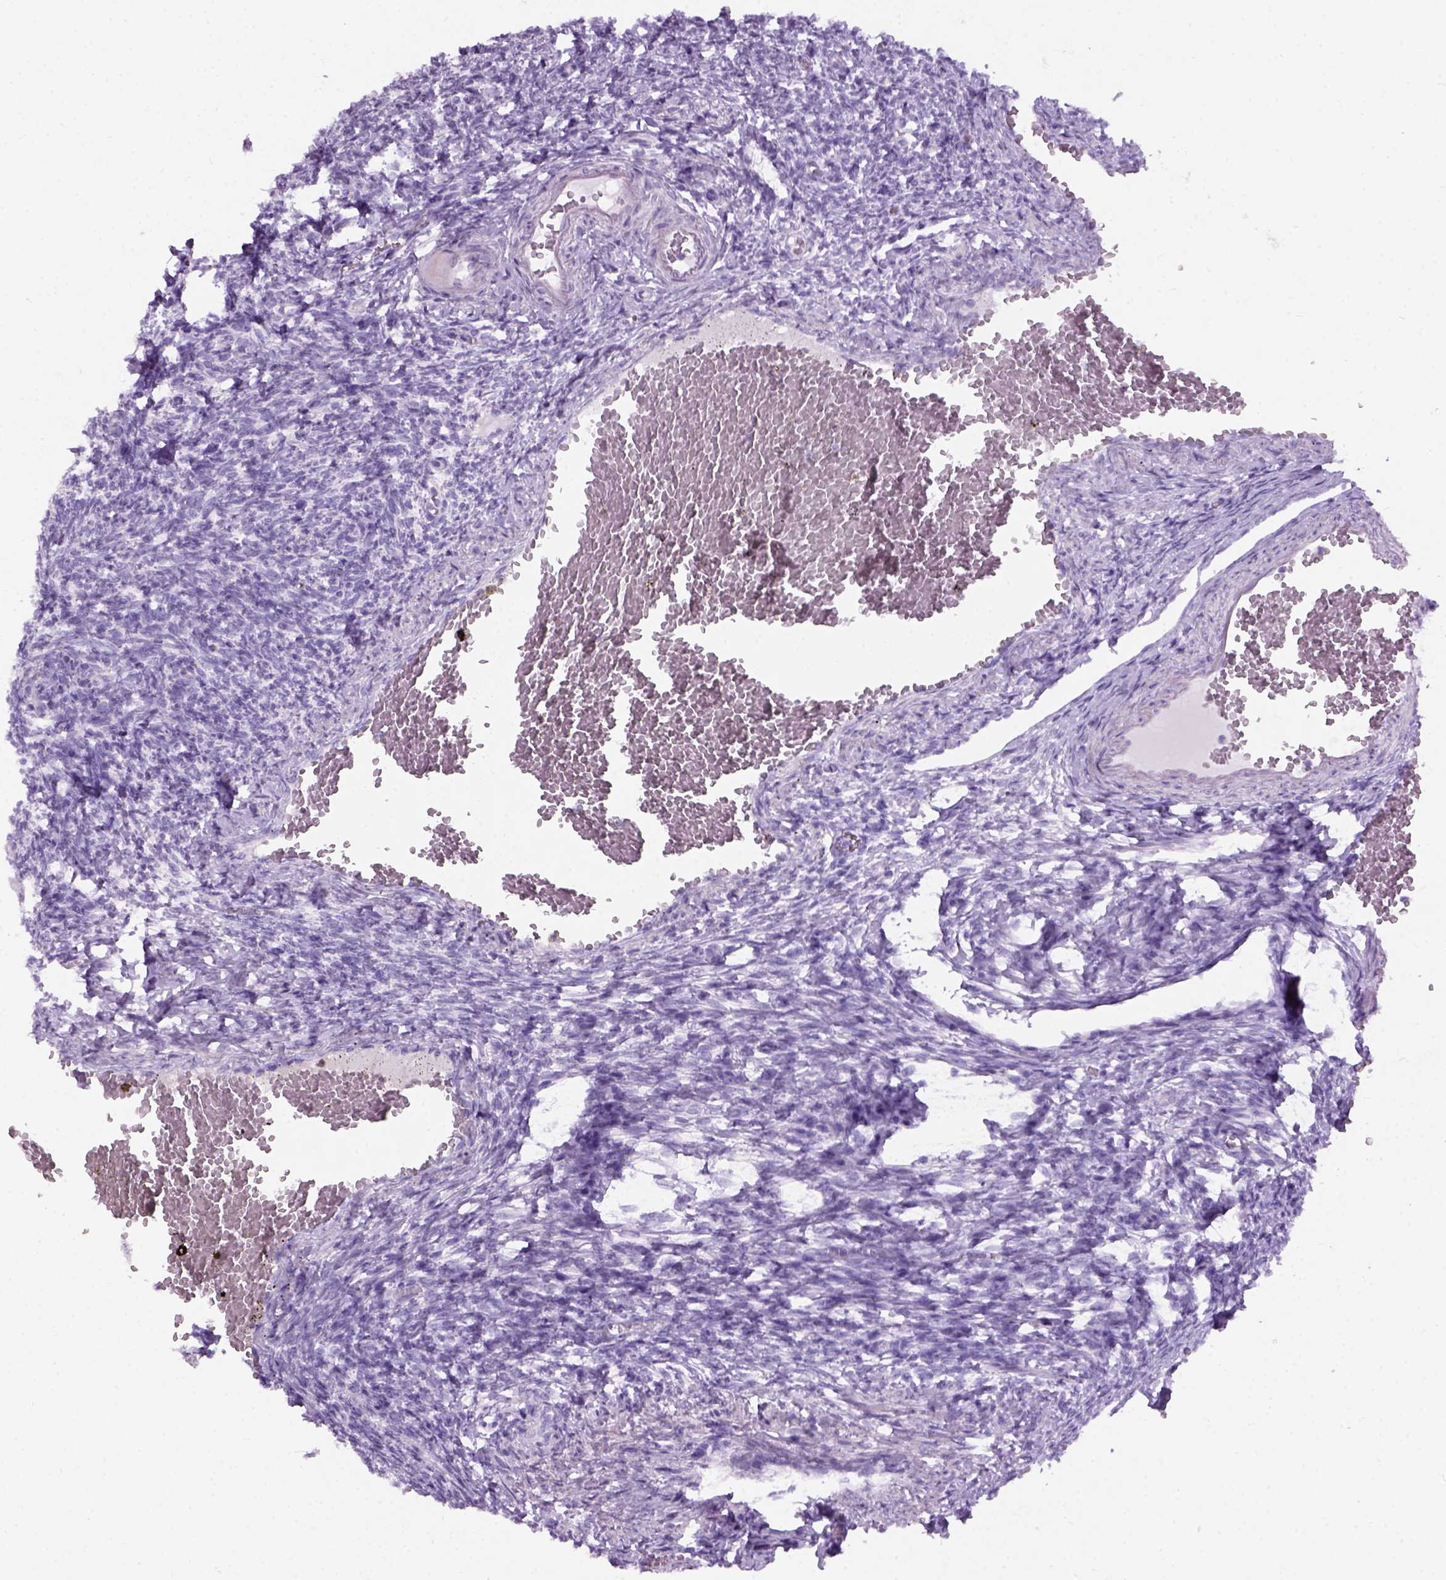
{"staining": {"intensity": "negative", "quantity": "none", "location": "none"}, "tissue": "ovary", "cell_type": "Follicle cells", "image_type": "normal", "snomed": [{"axis": "morphology", "description": "Normal tissue, NOS"}, {"axis": "topography", "description": "Ovary"}], "caption": "Follicle cells show no significant positivity in normal ovary. (DAB (3,3'-diaminobenzidine) IHC visualized using brightfield microscopy, high magnification).", "gene": "AXDND1", "patient": {"sex": "female", "age": 39}}